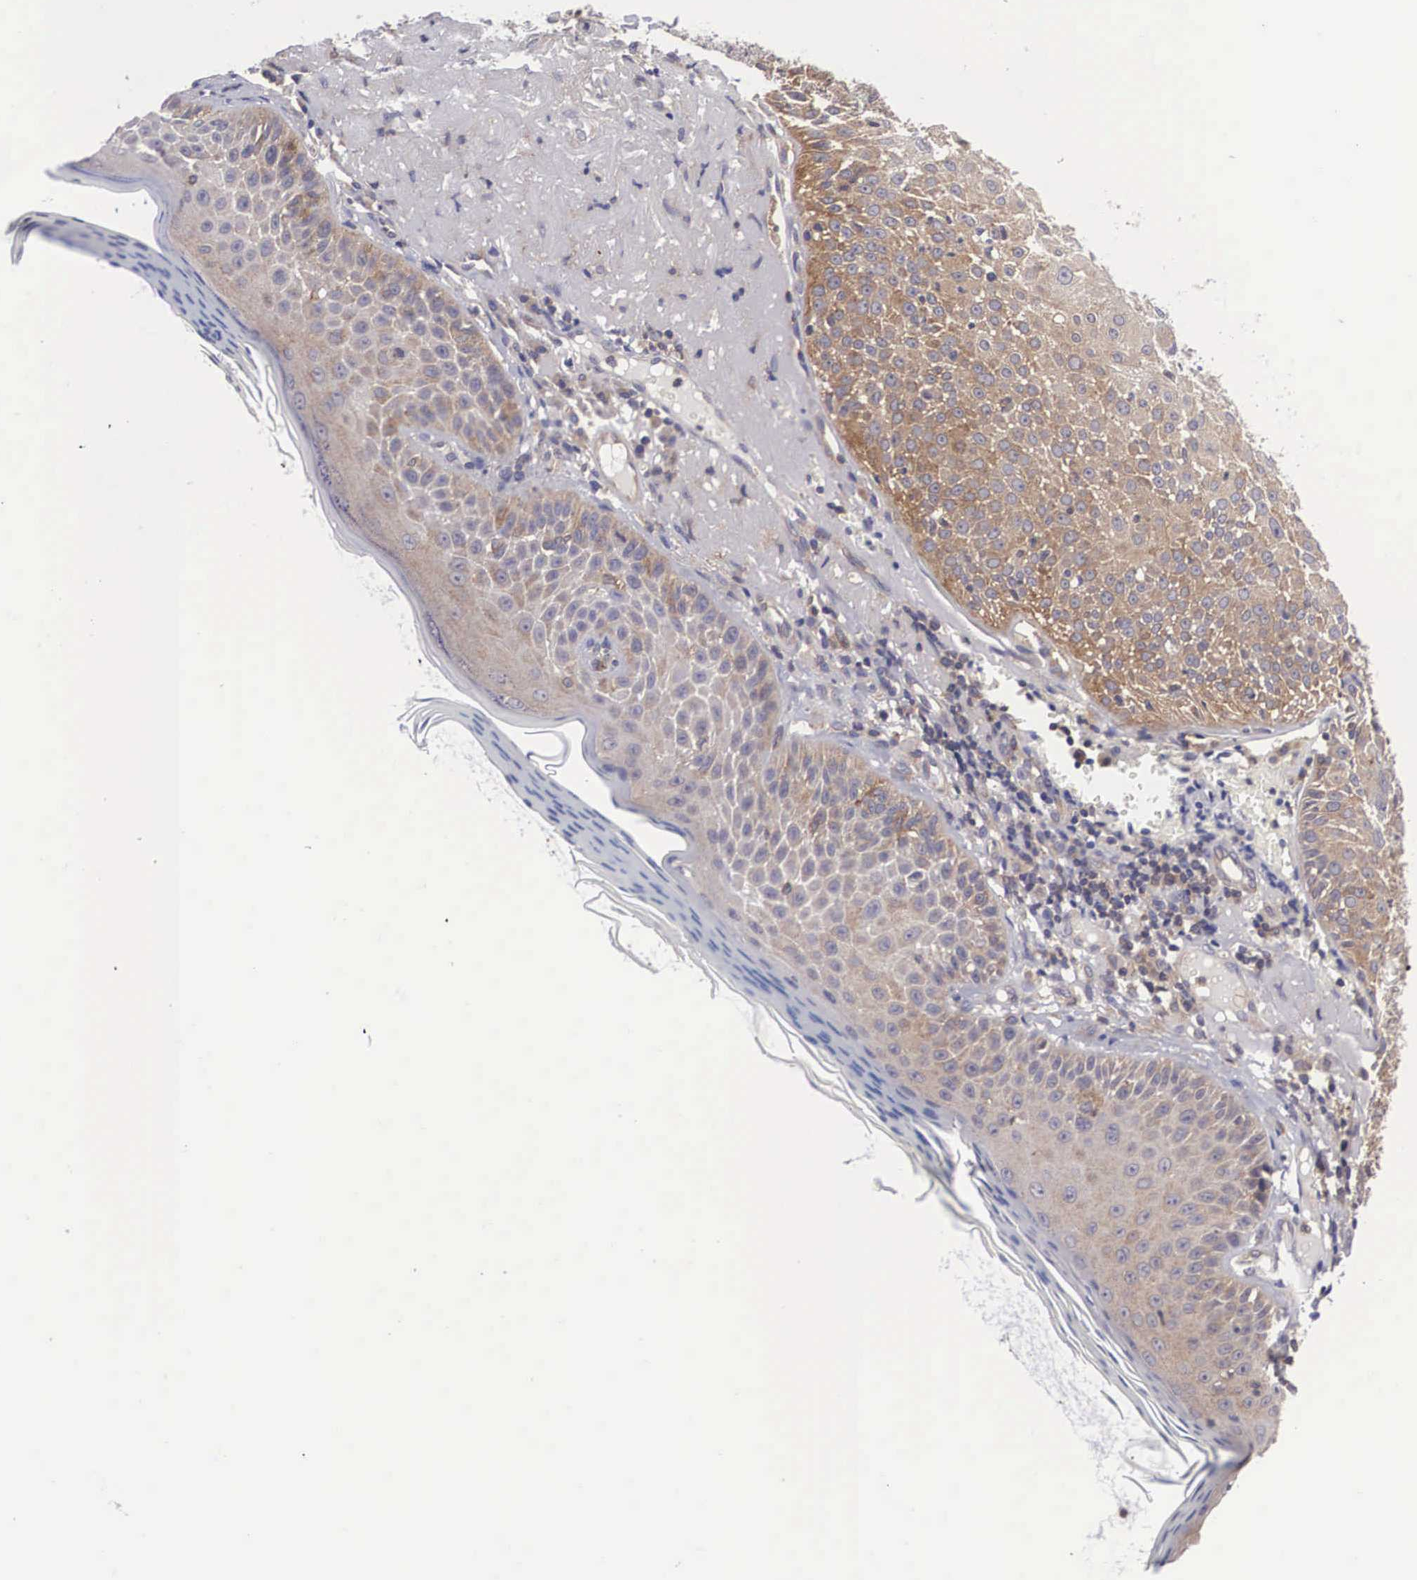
{"staining": {"intensity": "moderate", "quantity": ">75%", "location": "cytoplasmic/membranous"}, "tissue": "skin cancer", "cell_type": "Tumor cells", "image_type": "cancer", "snomed": [{"axis": "morphology", "description": "Squamous cell carcinoma, NOS"}, {"axis": "topography", "description": "Skin"}], "caption": "A high-resolution photomicrograph shows IHC staining of squamous cell carcinoma (skin), which shows moderate cytoplasmic/membranous positivity in about >75% of tumor cells.", "gene": "GRIPAP1", "patient": {"sex": "female", "age": 89}}